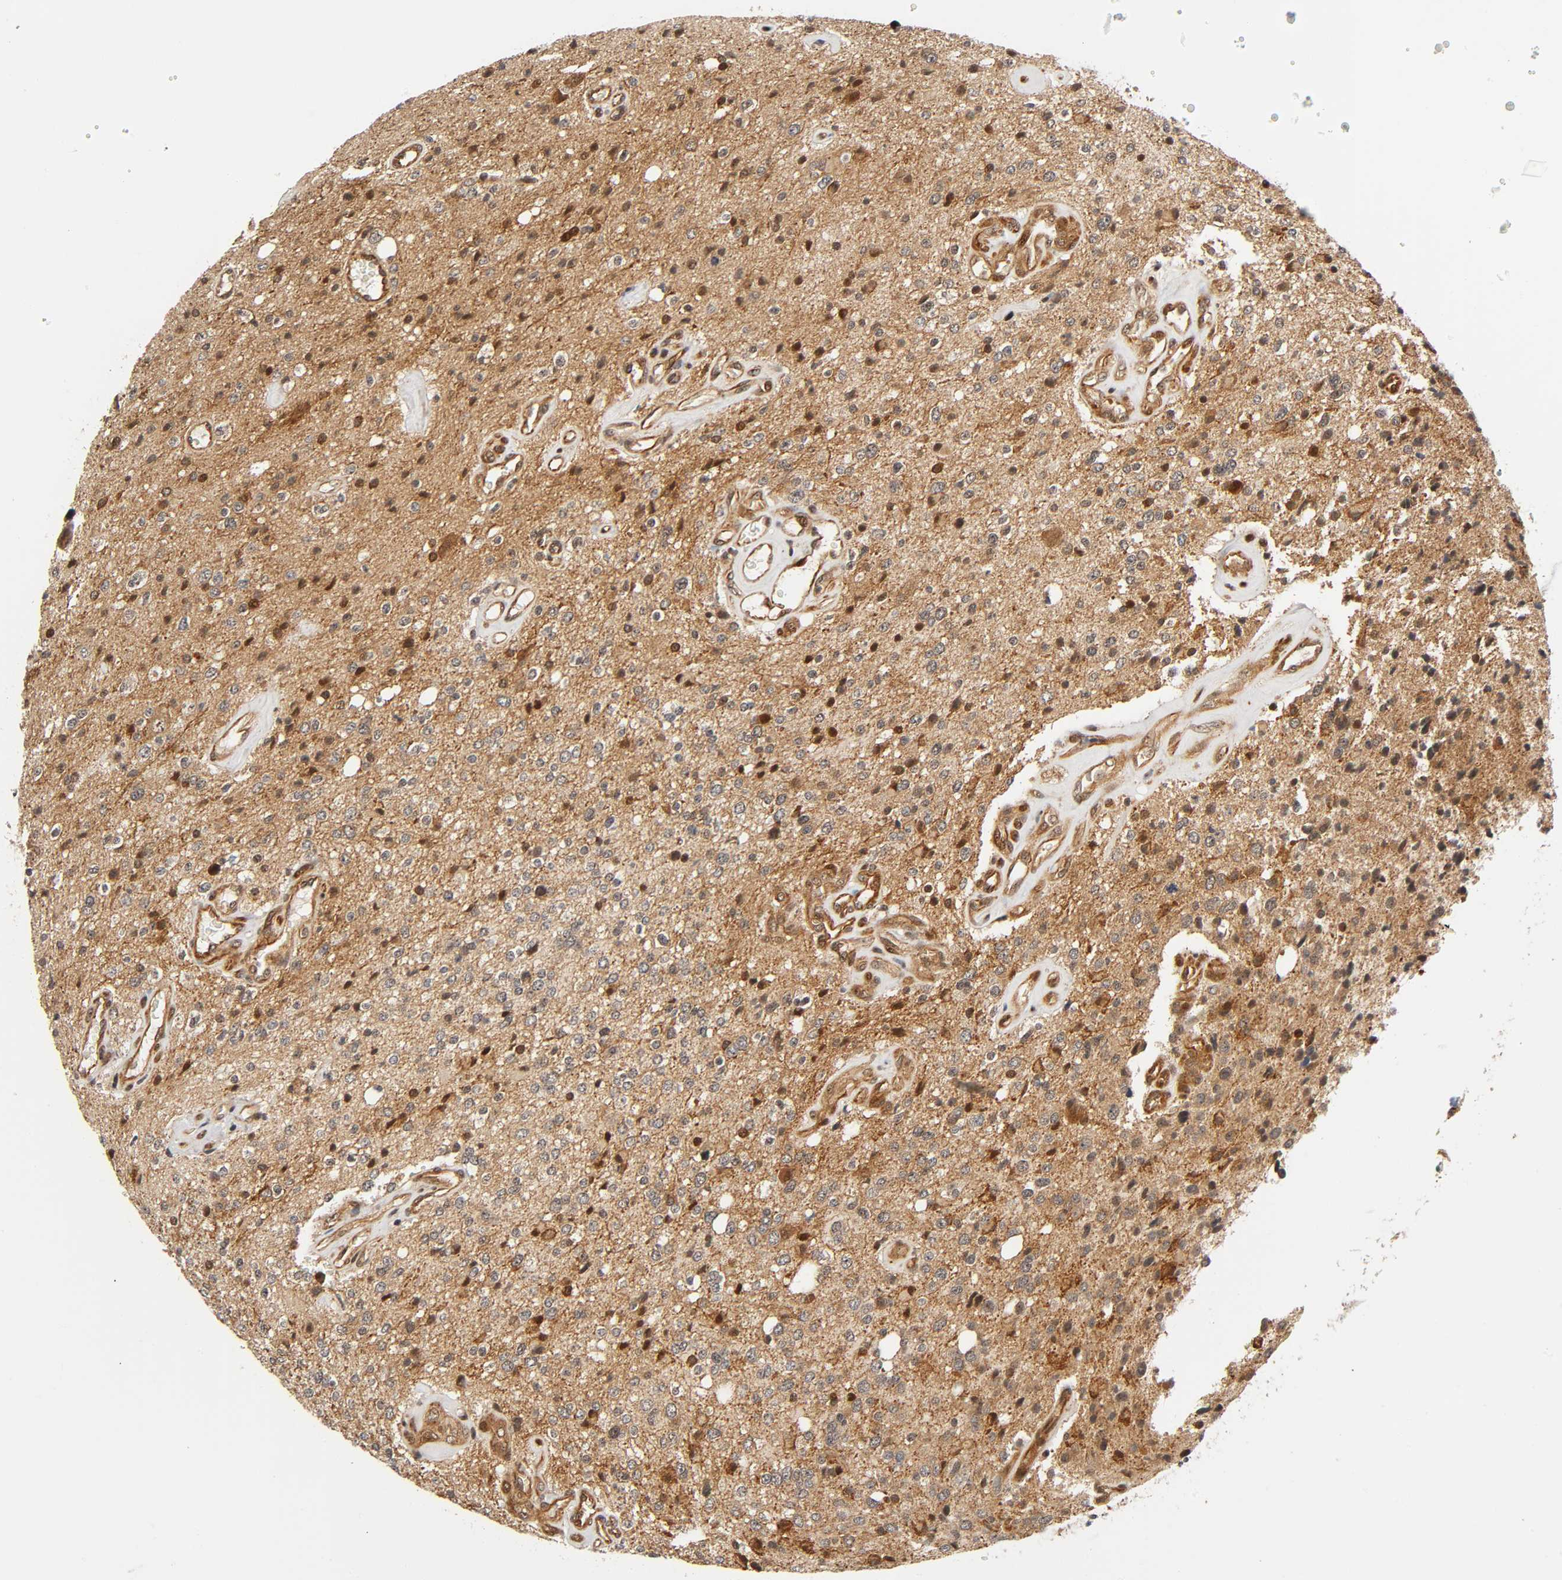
{"staining": {"intensity": "moderate", "quantity": "25%-75%", "location": "cytoplasmic/membranous,nuclear"}, "tissue": "glioma", "cell_type": "Tumor cells", "image_type": "cancer", "snomed": [{"axis": "morphology", "description": "Glioma, malignant, High grade"}, {"axis": "topography", "description": "Brain"}], "caption": "An immunohistochemistry (IHC) histopathology image of tumor tissue is shown. Protein staining in brown shows moderate cytoplasmic/membranous and nuclear positivity in malignant high-grade glioma within tumor cells.", "gene": "IQCJ-SCHIP1", "patient": {"sex": "male", "age": 47}}